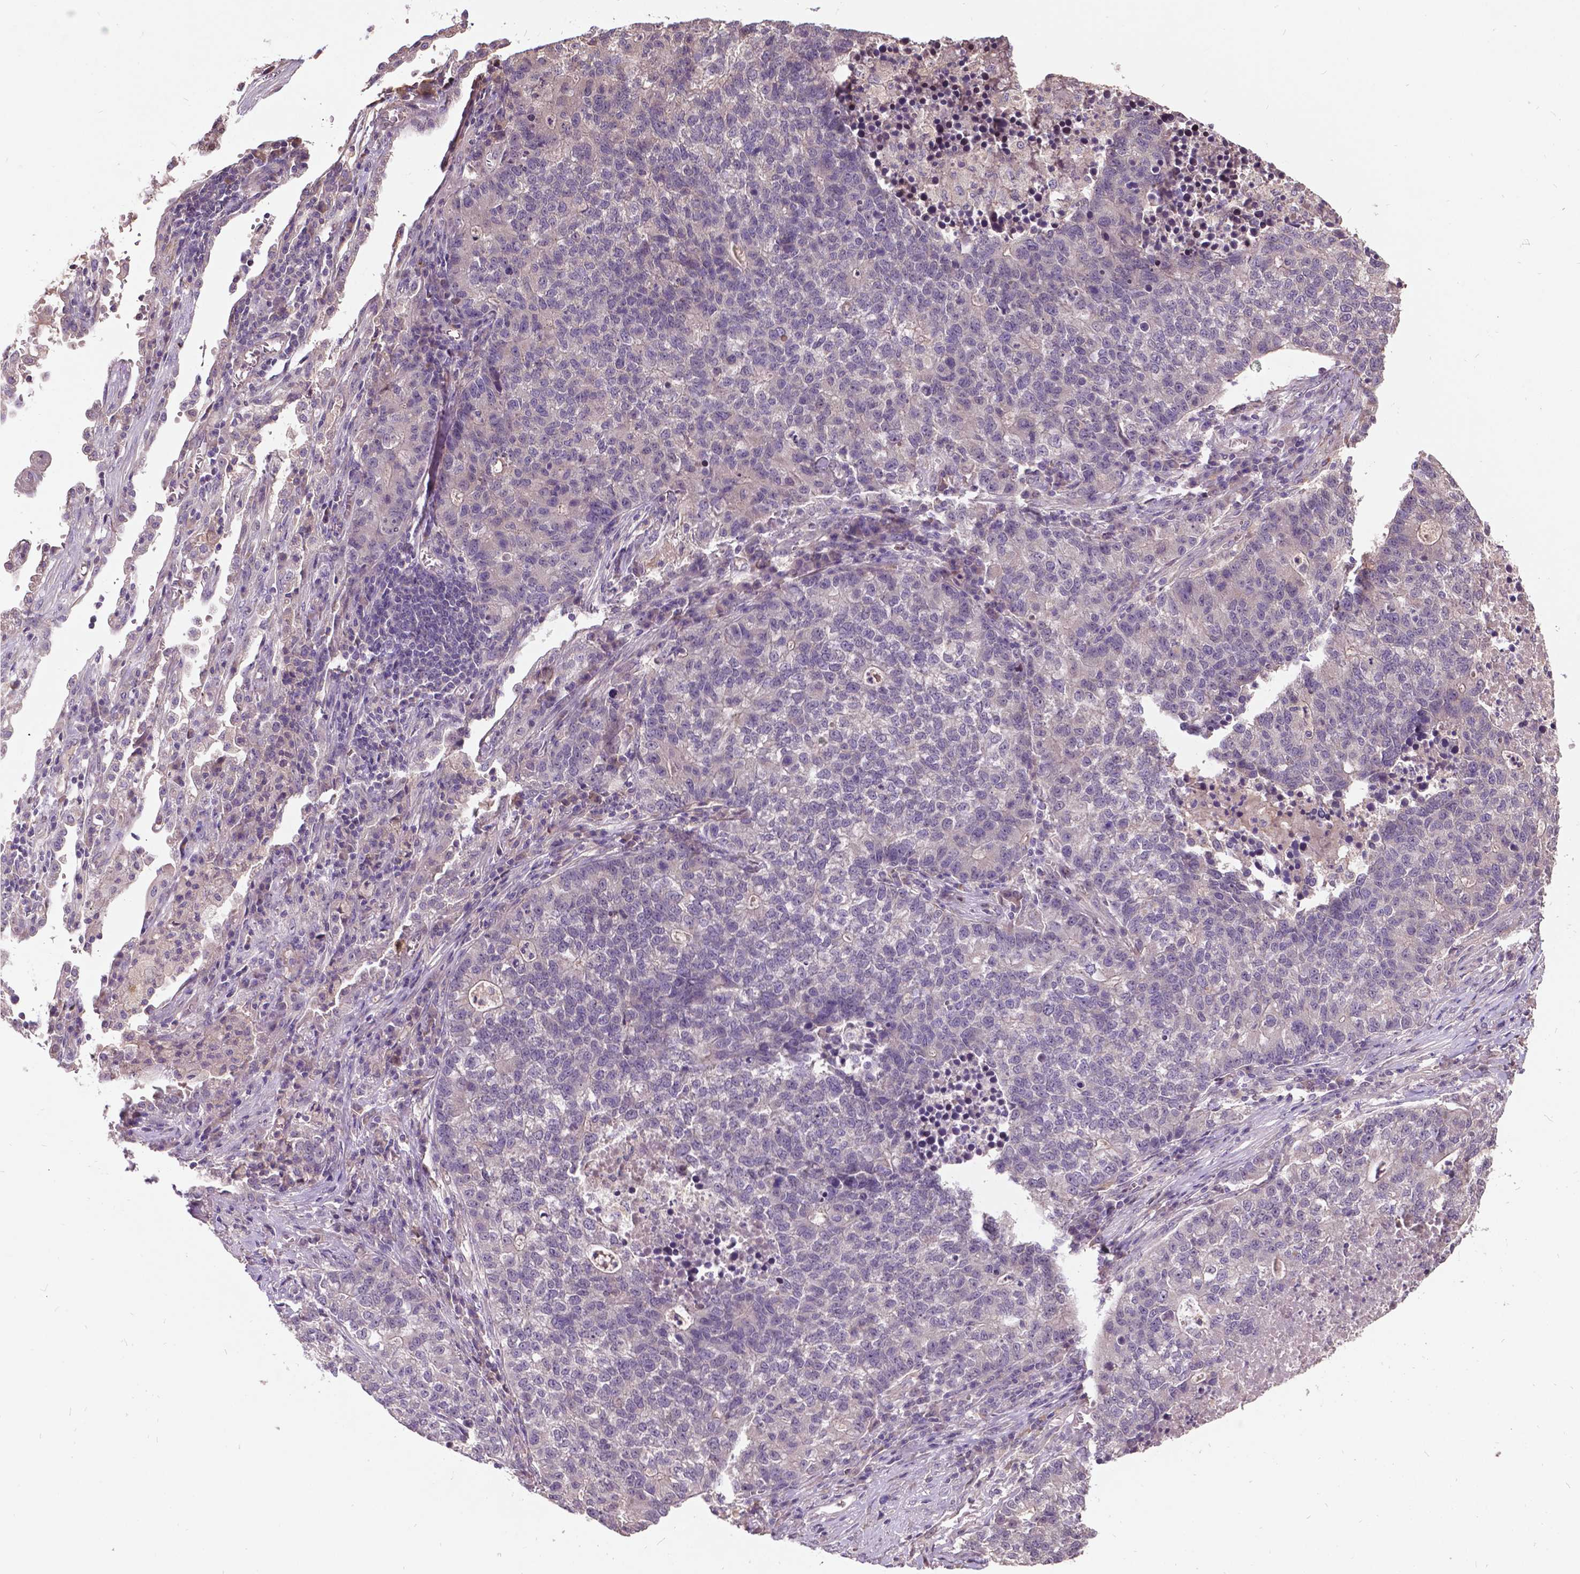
{"staining": {"intensity": "negative", "quantity": "none", "location": "none"}, "tissue": "lung cancer", "cell_type": "Tumor cells", "image_type": "cancer", "snomed": [{"axis": "morphology", "description": "Adenocarcinoma, NOS"}, {"axis": "topography", "description": "Lung"}], "caption": "Tumor cells show no significant expression in lung cancer (adenocarcinoma).", "gene": "AP1S3", "patient": {"sex": "male", "age": 57}}